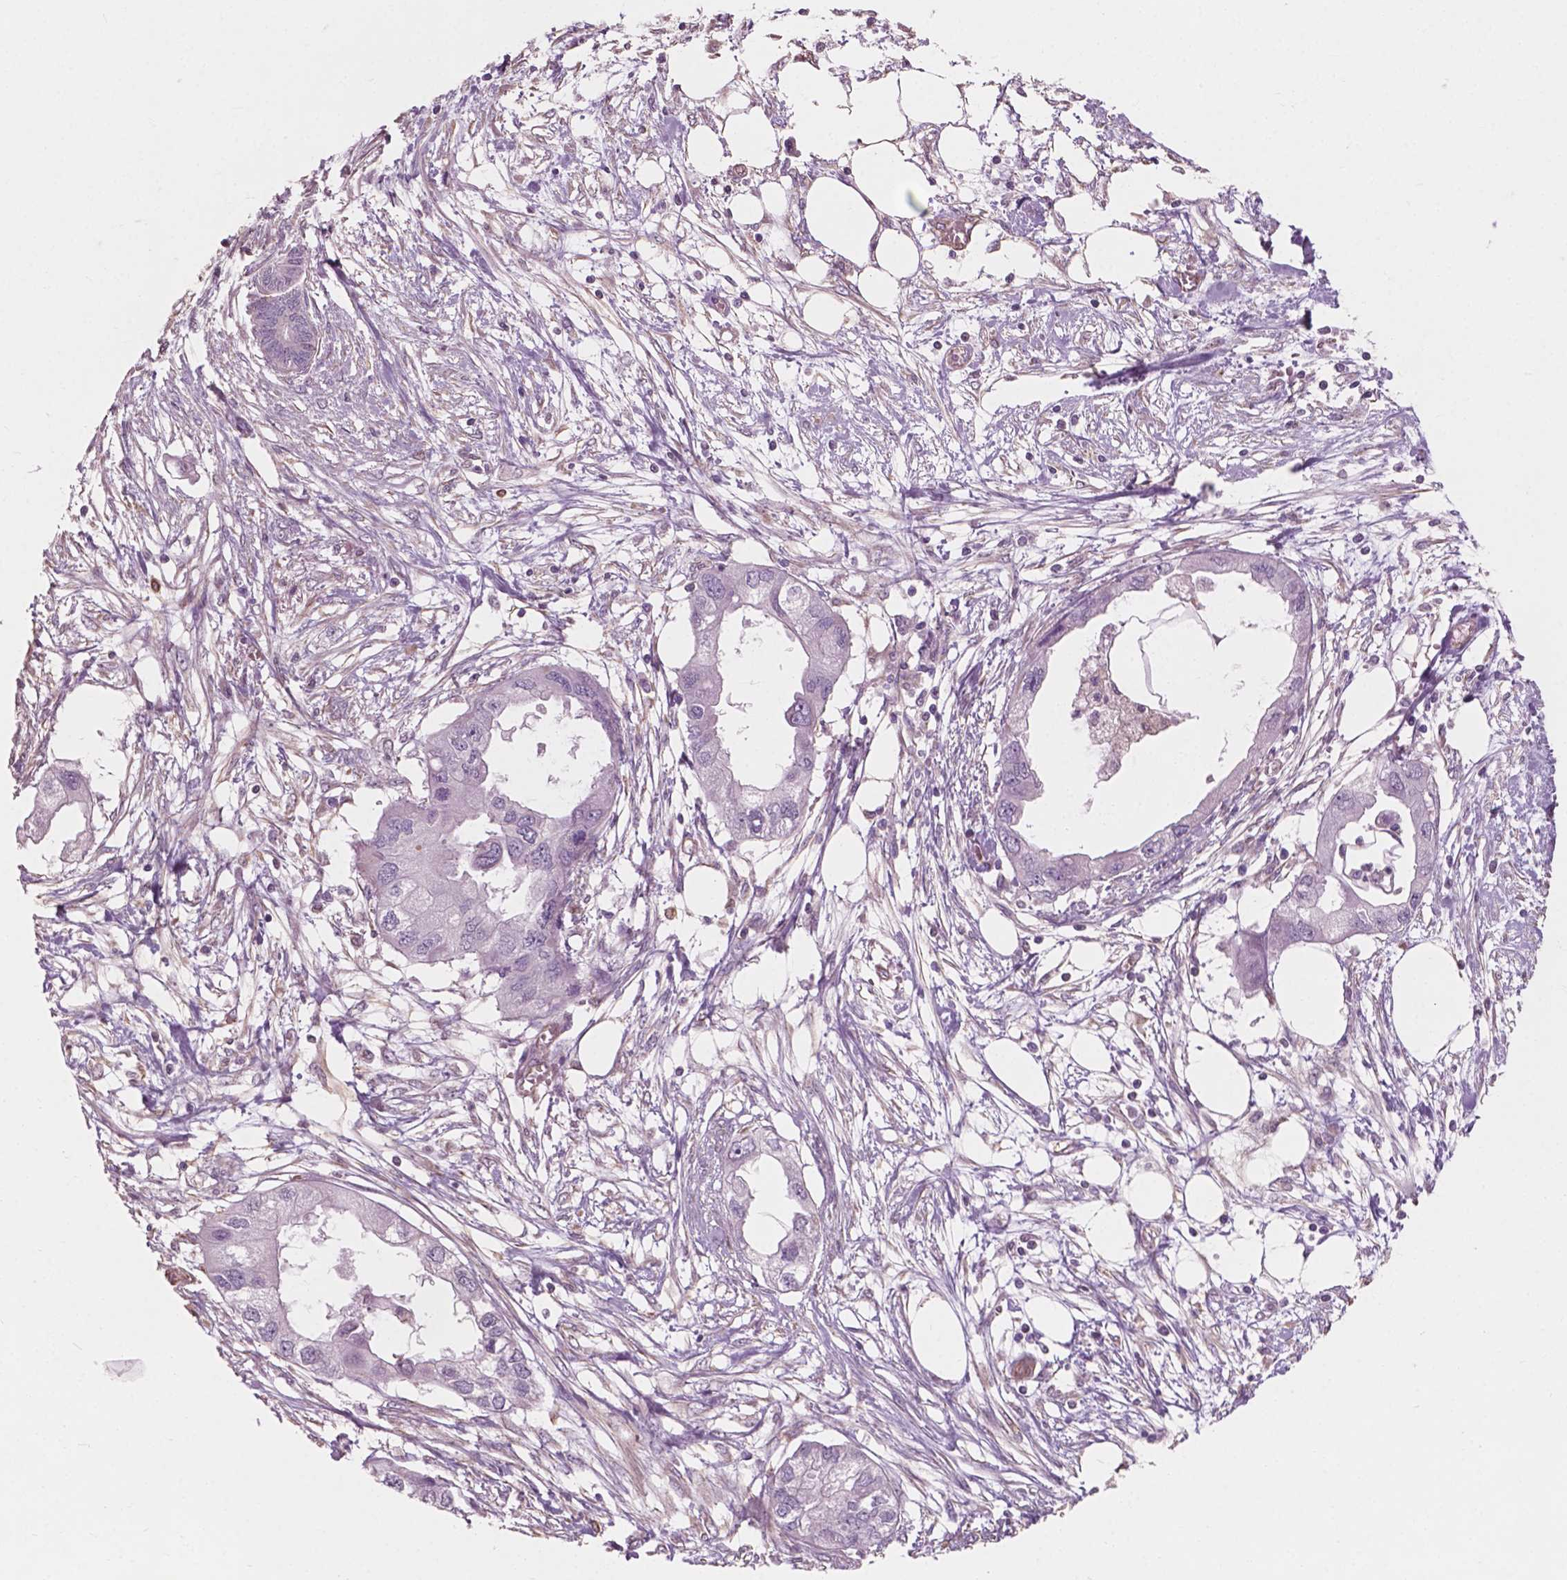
{"staining": {"intensity": "negative", "quantity": "none", "location": "none"}, "tissue": "endometrial cancer", "cell_type": "Tumor cells", "image_type": "cancer", "snomed": [{"axis": "morphology", "description": "Adenocarcinoma, NOS"}, {"axis": "morphology", "description": "Adenocarcinoma, metastatic, NOS"}, {"axis": "topography", "description": "Adipose tissue"}, {"axis": "topography", "description": "Endometrium"}], "caption": "Immunohistochemical staining of human endometrial adenocarcinoma exhibits no significant staining in tumor cells.", "gene": "AWAT1", "patient": {"sex": "female", "age": 67}}